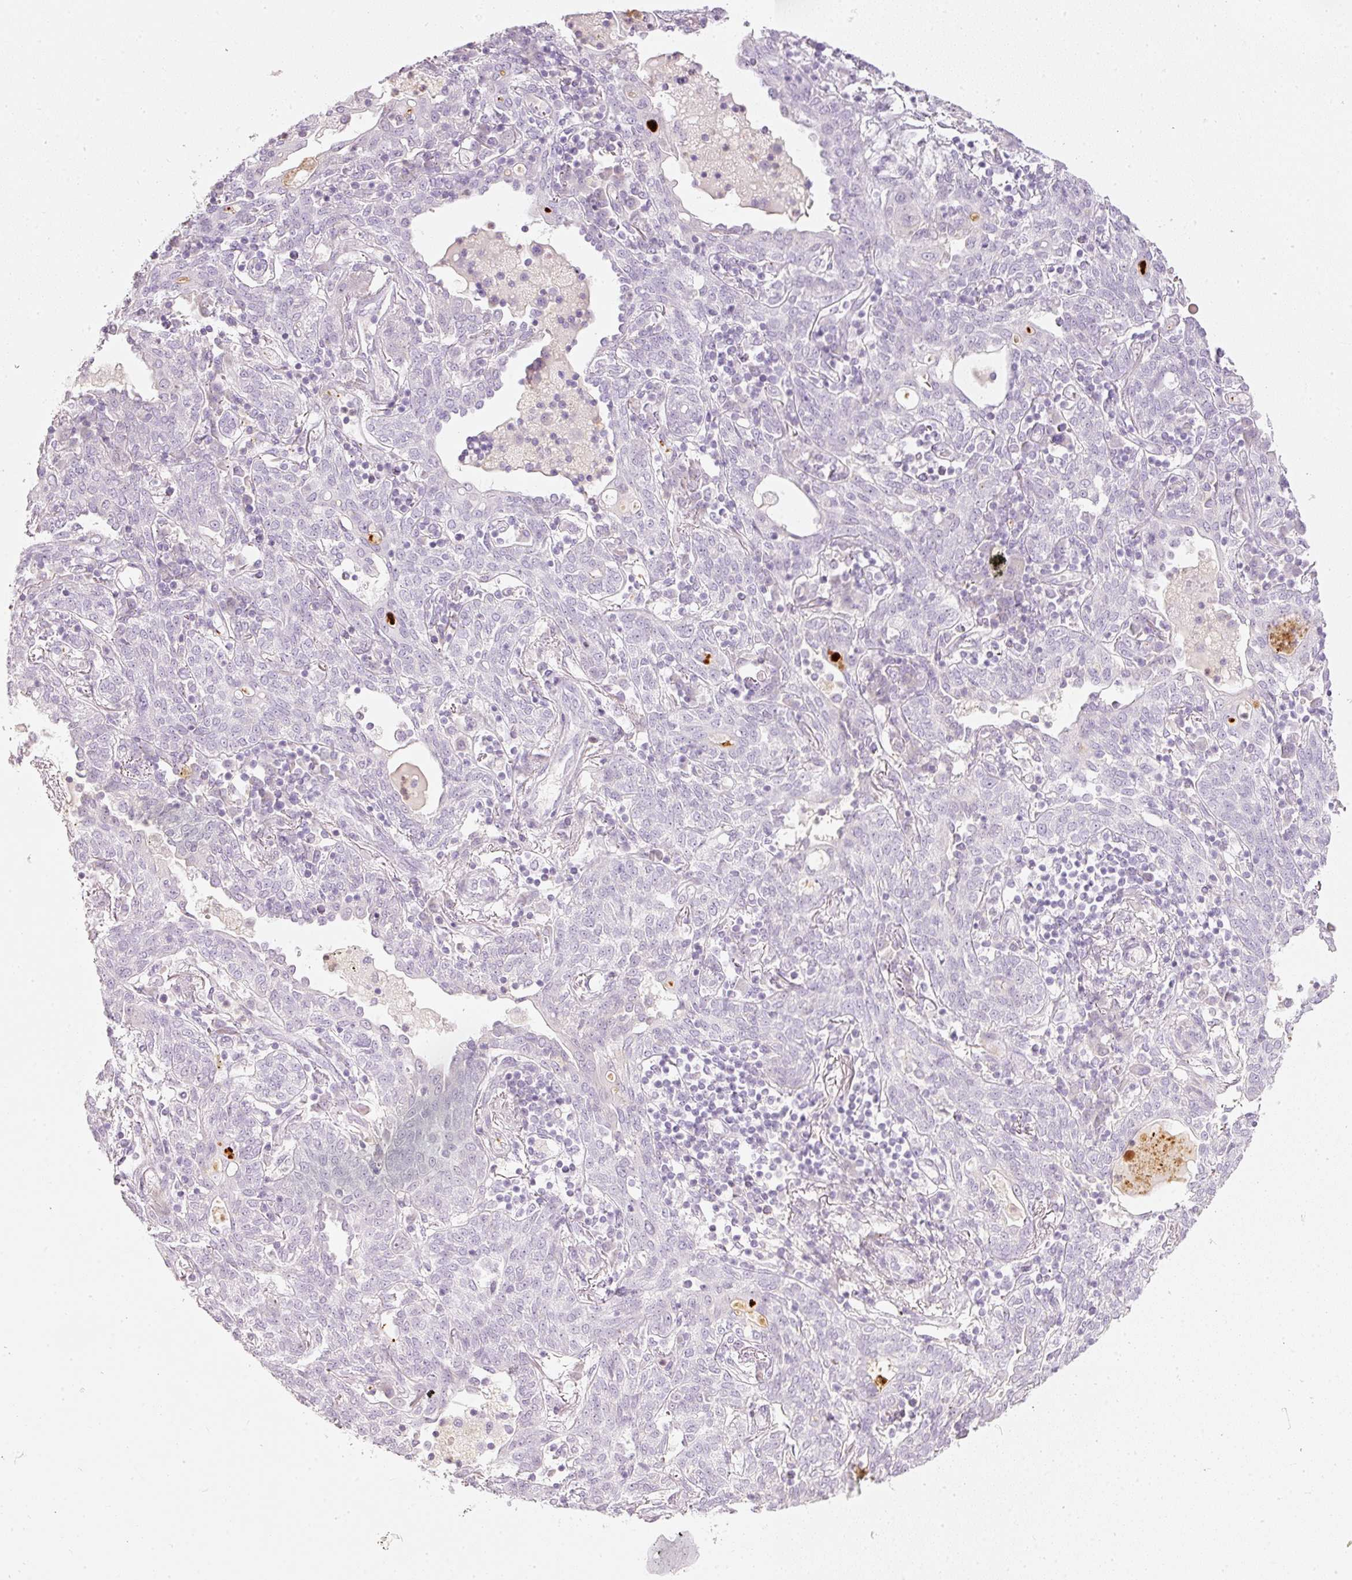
{"staining": {"intensity": "negative", "quantity": "none", "location": "none"}, "tissue": "lung cancer", "cell_type": "Tumor cells", "image_type": "cancer", "snomed": [{"axis": "morphology", "description": "Squamous cell carcinoma, NOS"}, {"axis": "topography", "description": "Lung"}], "caption": "Squamous cell carcinoma (lung) was stained to show a protein in brown. There is no significant staining in tumor cells.", "gene": "LECT2", "patient": {"sex": "female", "age": 70}}